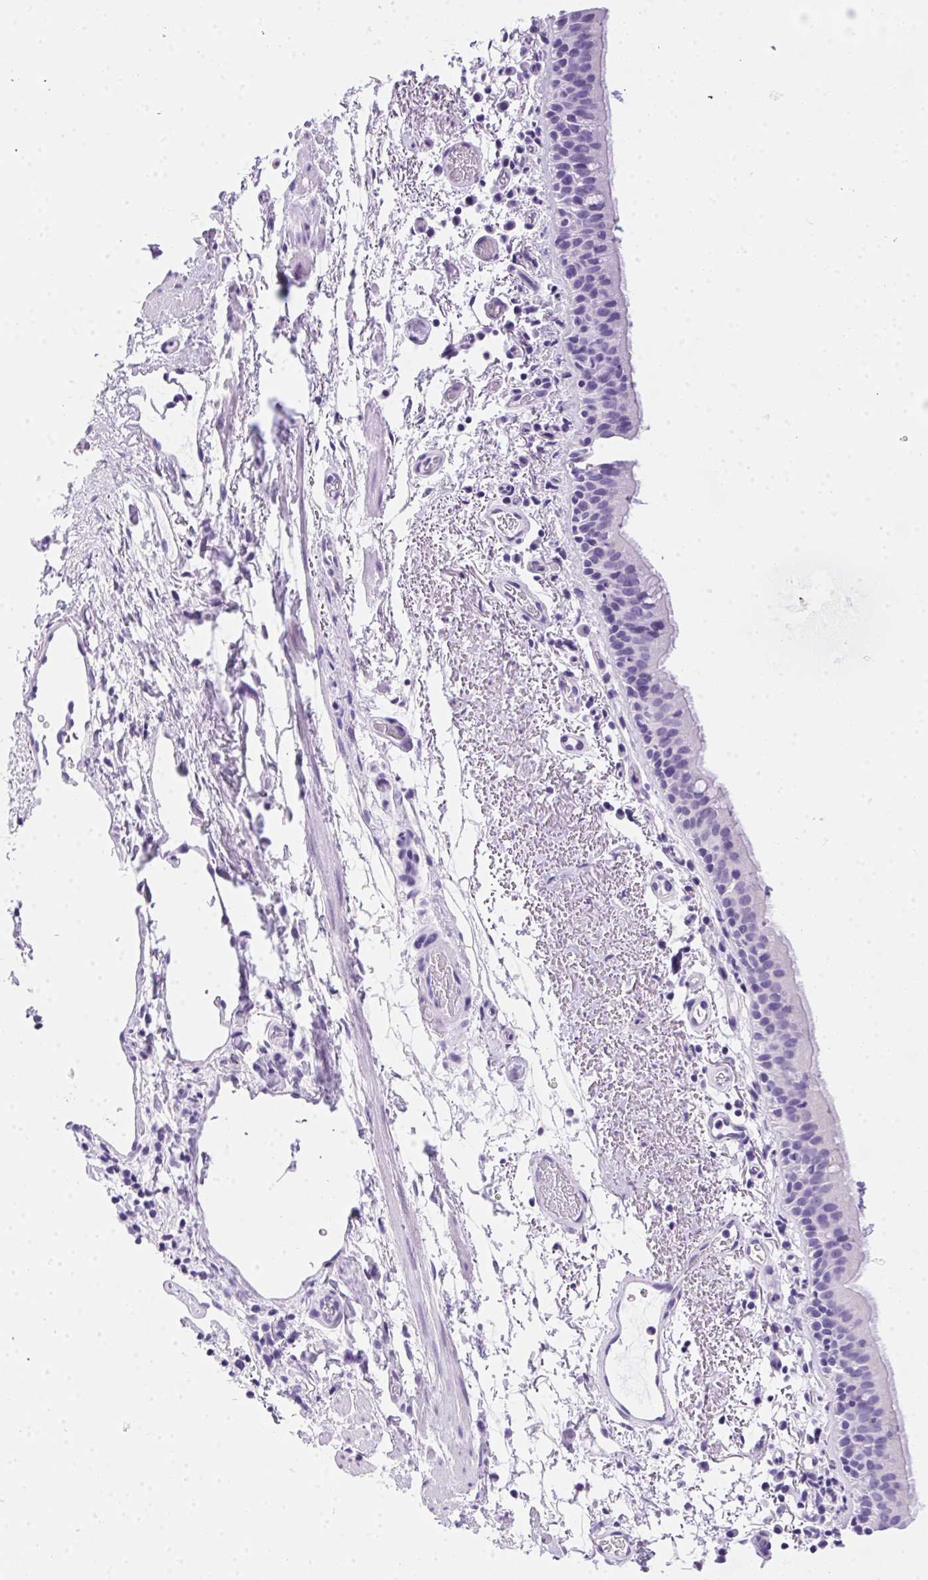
{"staining": {"intensity": "negative", "quantity": "none", "location": "none"}, "tissue": "bronchus", "cell_type": "Respiratory epithelial cells", "image_type": "normal", "snomed": [{"axis": "morphology", "description": "Normal tissue, NOS"}, {"axis": "morphology", "description": "Adenocarcinoma, NOS"}, {"axis": "topography", "description": "Bronchus"}], "caption": "IHC image of benign bronchus: human bronchus stained with DAB (3,3'-diaminobenzidine) reveals no significant protein staining in respiratory epithelial cells. (Stains: DAB (3,3'-diaminobenzidine) immunohistochemistry (IHC) with hematoxylin counter stain, Microscopy: brightfield microscopy at high magnification).", "gene": "SPACA5B", "patient": {"sex": "male", "age": 68}}